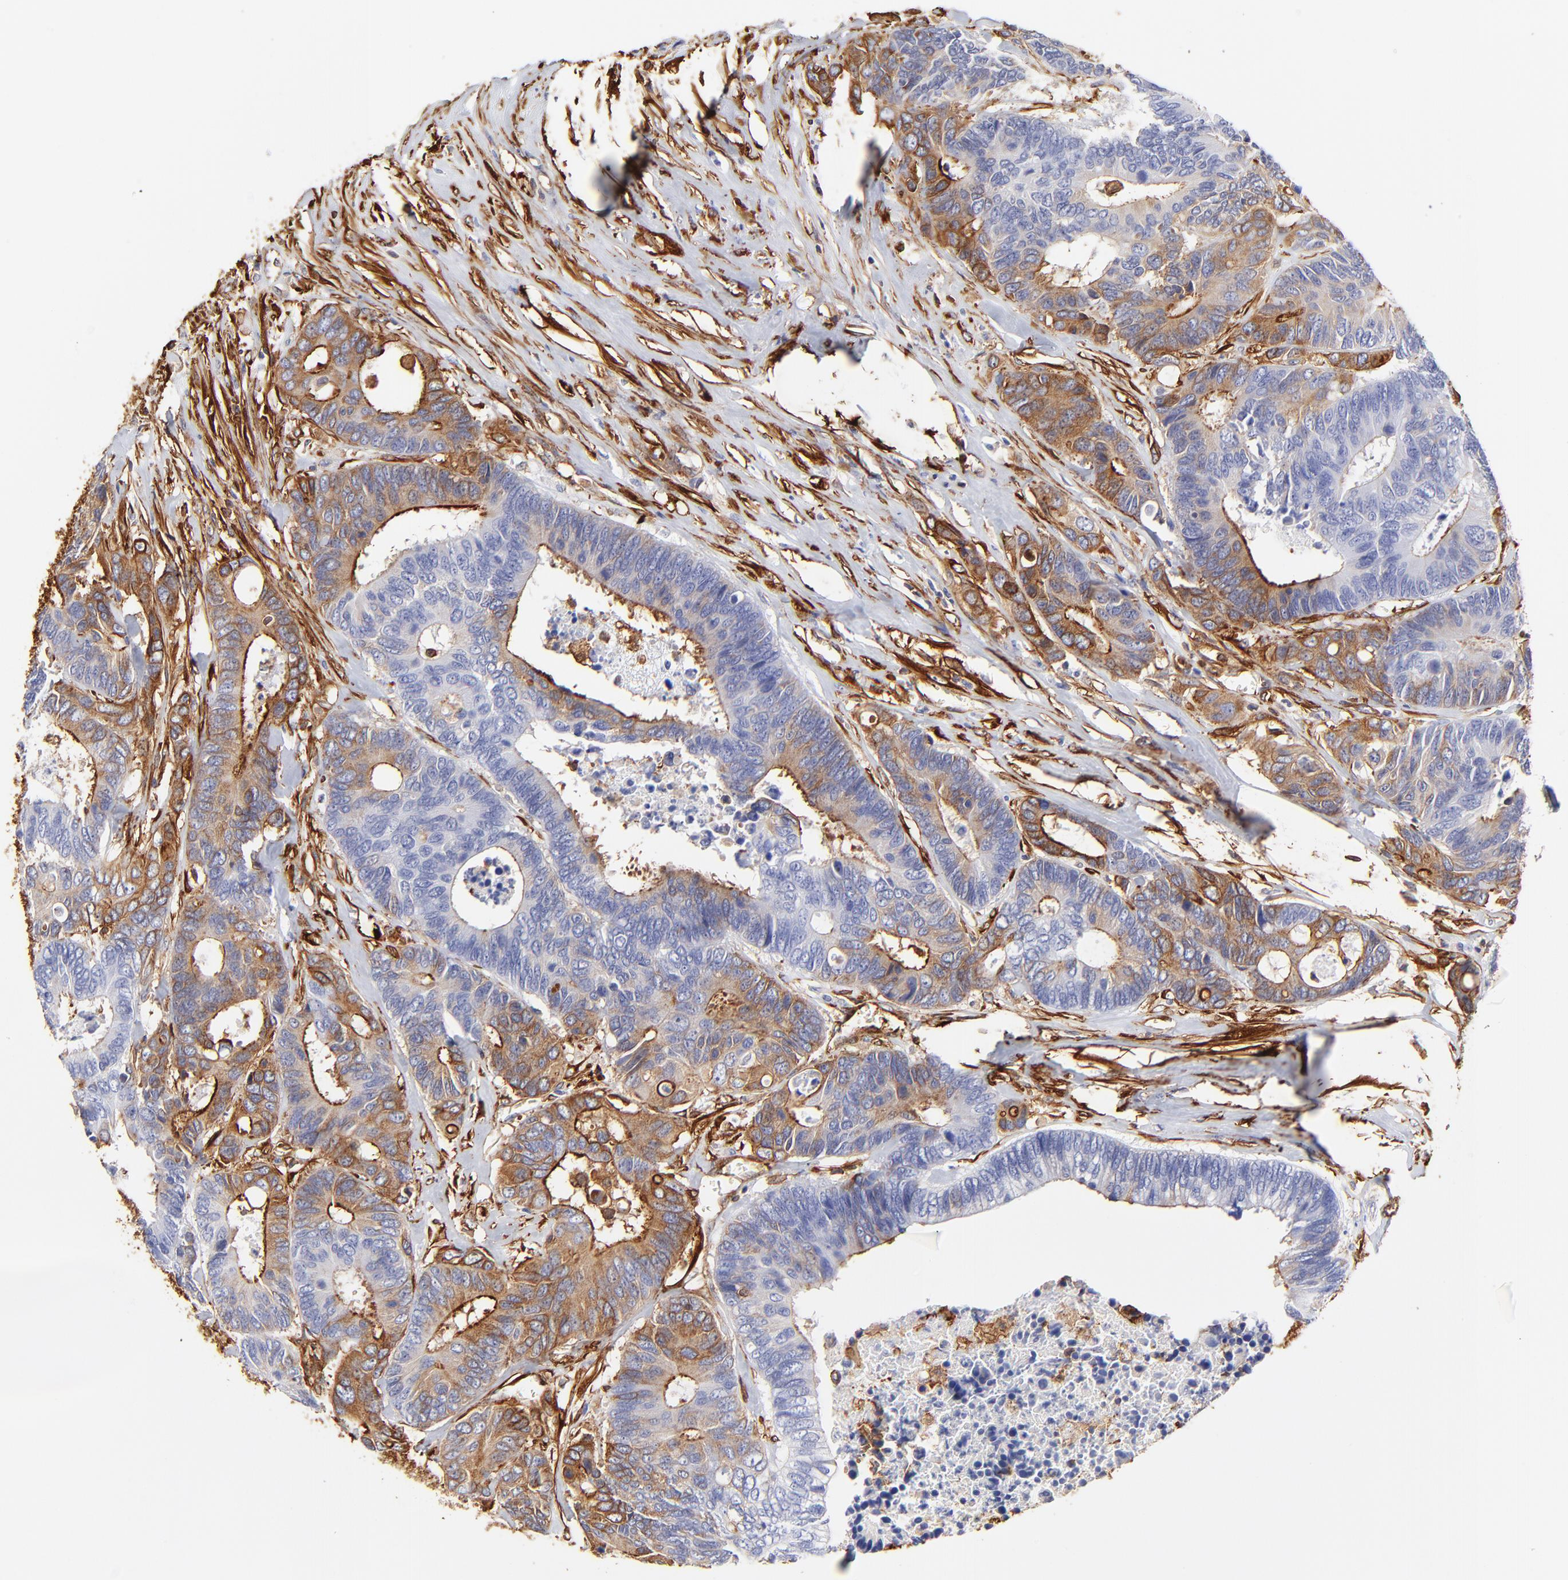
{"staining": {"intensity": "moderate", "quantity": ">75%", "location": "cytoplasmic/membranous"}, "tissue": "colorectal cancer", "cell_type": "Tumor cells", "image_type": "cancer", "snomed": [{"axis": "morphology", "description": "Adenocarcinoma, NOS"}, {"axis": "topography", "description": "Rectum"}], "caption": "An image showing moderate cytoplasmic/membranous positivity in approximately >75% of tumor cells in adenocarcinoma (colorectal), as visualized by brown immunohistochemical staining.", "gene": "FLNA", "patient": {"sex": "male", "age": 55}}